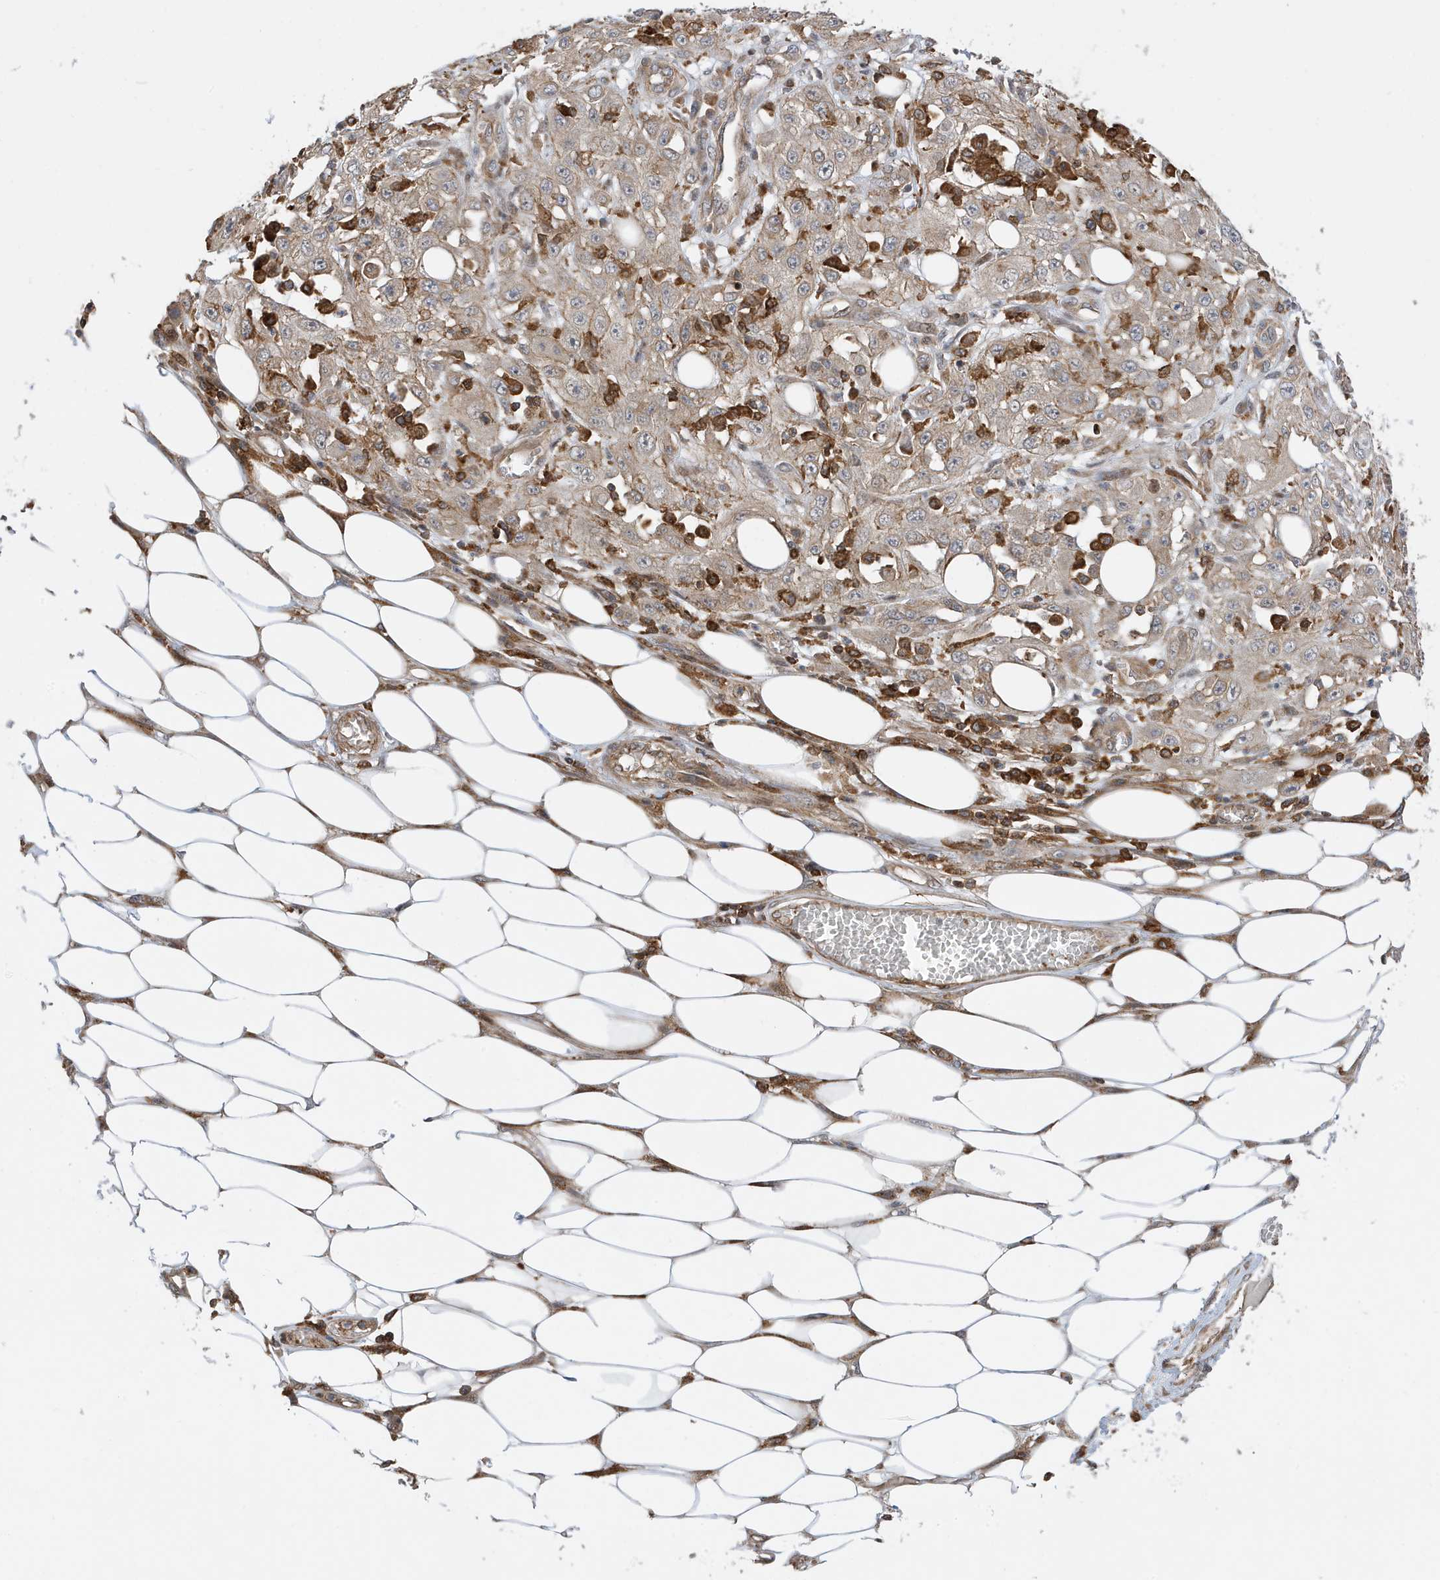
{"staining": {"intensity": "weak", "quantity": ">75%", "location": "cytoplasmic/membranous"}, "tissue": "skin cancer", "cell_type": "Tumor cells", "image_type": "cancer", "snomed": [{"axis": "morphology", "description": "Squamous cell carcinoma, NOS"}, {"axis": "morphology", "description": "Squamous cell carcinoma, metastatic, NOS"}, {"axis": "topography", "description": "Skin"}, {"axis": "topography", "description": "Lymph node"}], "caption": "The immunohistochemical stain labels weak cytoplasmic/membranous staining in tumor cells of metastatic squamous cell carcinoma (skin) tissue.", "gene": "TATDN3", "patient": {"sex": "male", "age": 75}}